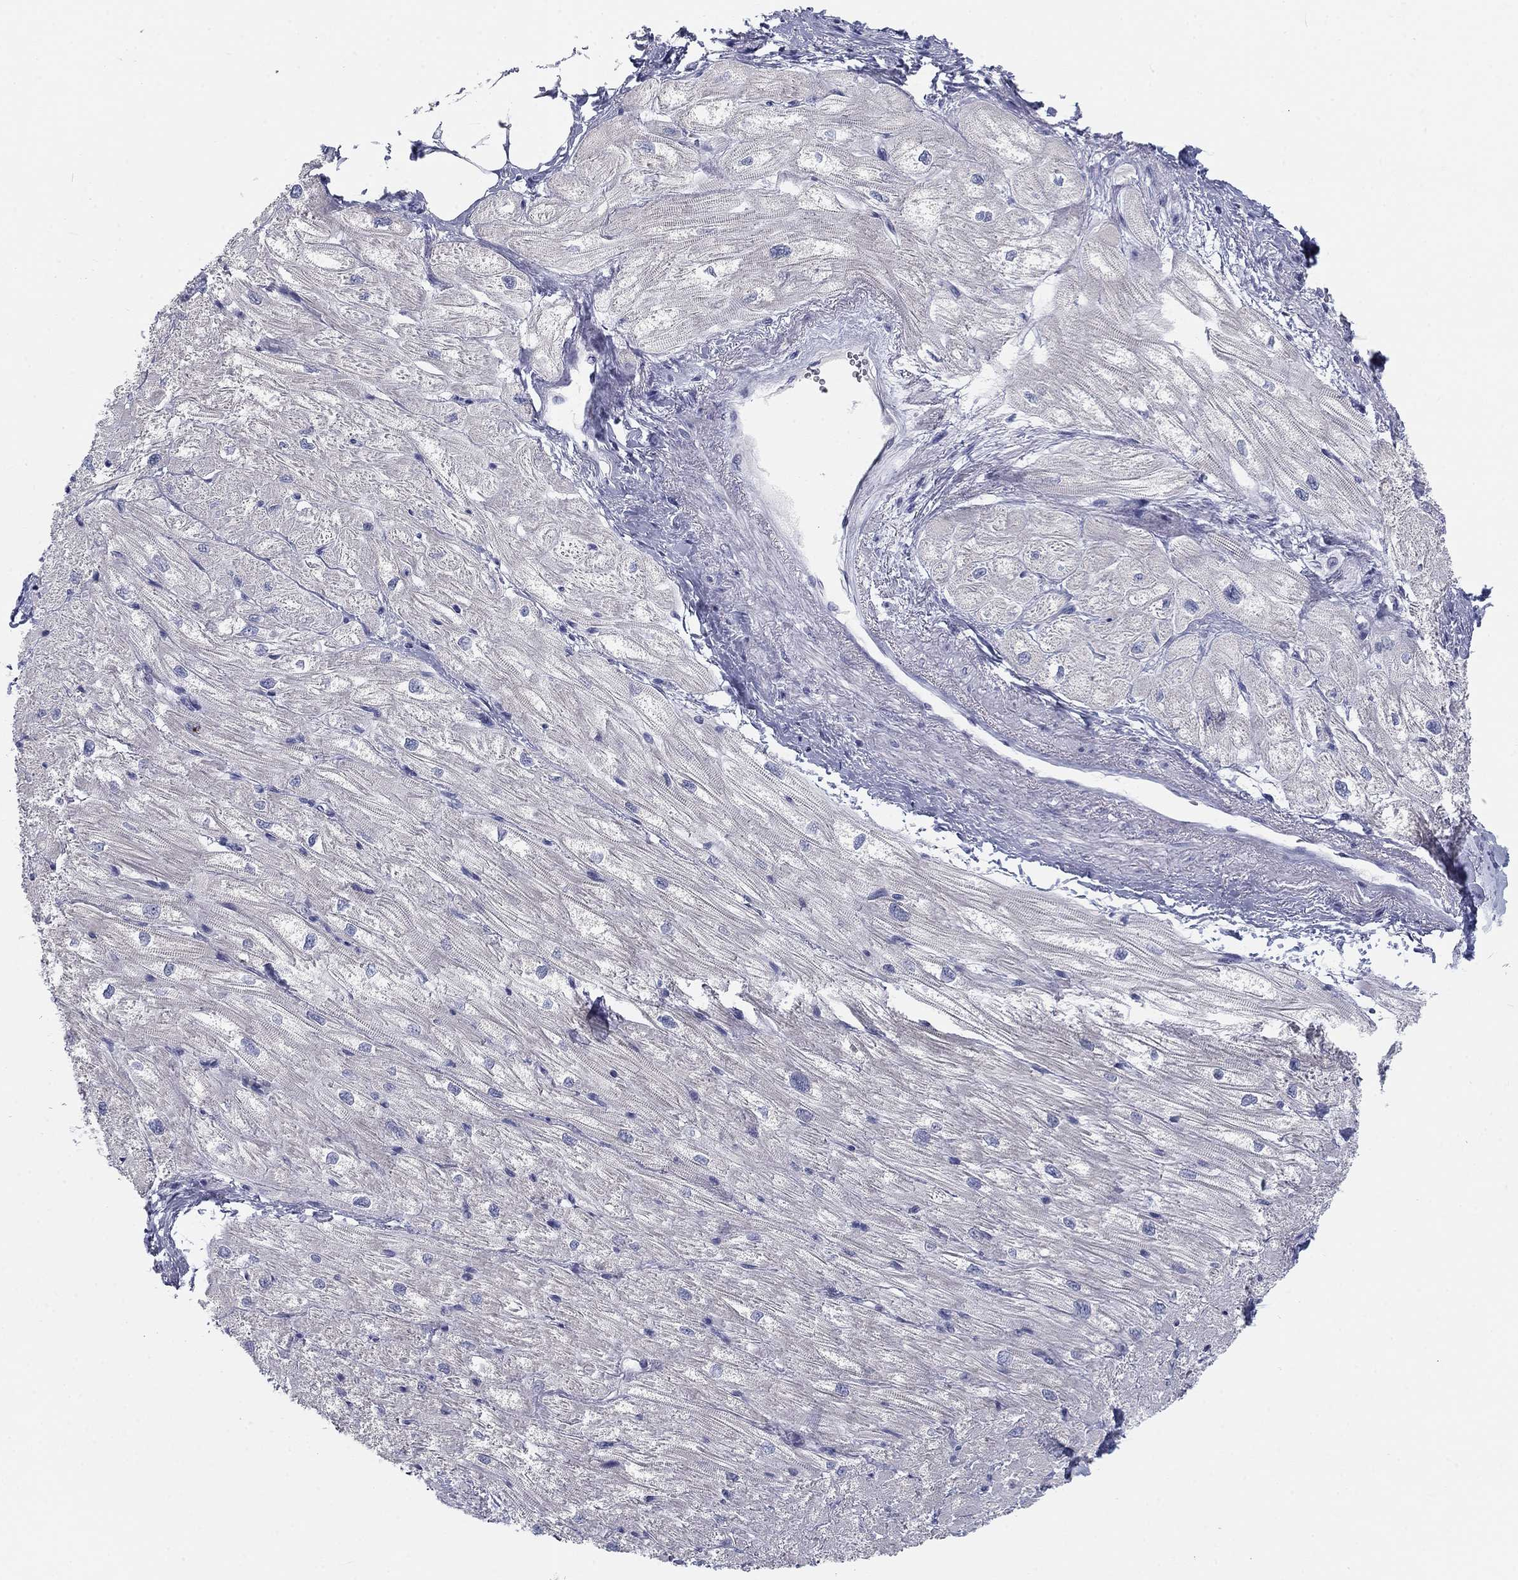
{"staining": {"intensity": "negative", "quantity": "none", "location": "none"}, "tissue": "heart muscle", "cell_type": "Cardiomyocytes", "image_type": "normal", "snomed": [{"axis": "morphology", "description": "Normal tissue, NOS"}, {"axis": "topography", "description": "Heart"}], "caption": "A micrograph of human heart muscle is negative for staining in cardiomyocytes. (DAB (3,3'-diaminobenzidine) immunohistochemistry (IHC) with hematoxylin counter stain).", "gene": "CALB1", "patient": {"sex": "male", "age": 57}}